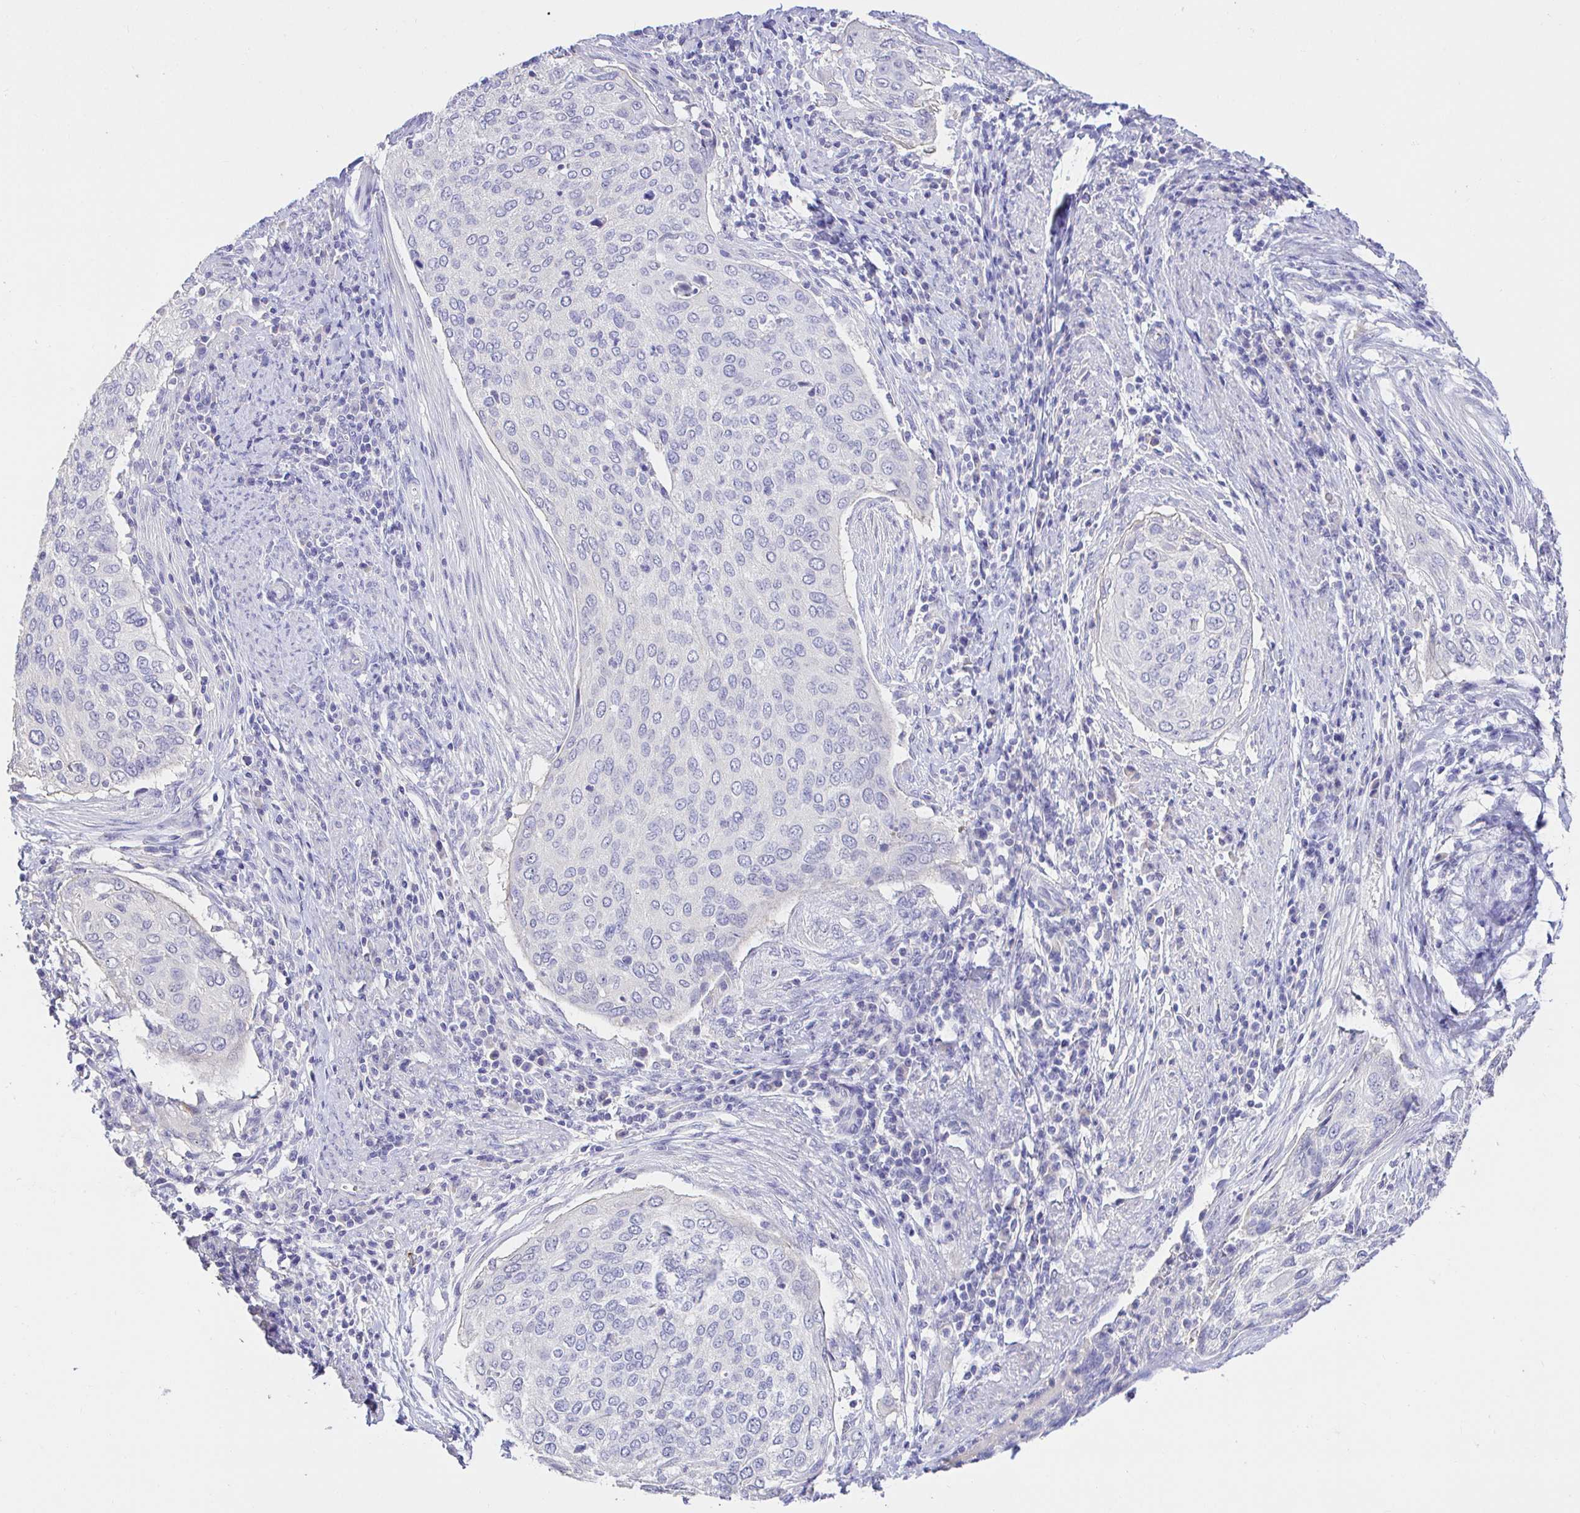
{"staining": {"intensity": "negative", "quantity": "none", "location": "none"}, "tissue": "cervical cancer", "cell_type": "Tumor cells", "image_type": "cancer", "snomed": [{"axis": "morphology", "description": "Squamous cell carcinoma, NOS"}, {"axis": "topography", "description": "Cervix"}], "caption": "DAB (3,3'-diaminobenzidine) immunohistochemical staining of human cervical cancer displays no significant expression in tumor cells. (Immunohistochemistry, brightfield microscopy, high magnification).", "gene": "CDO1", "patient": {"sex": "female", "age": 38}}